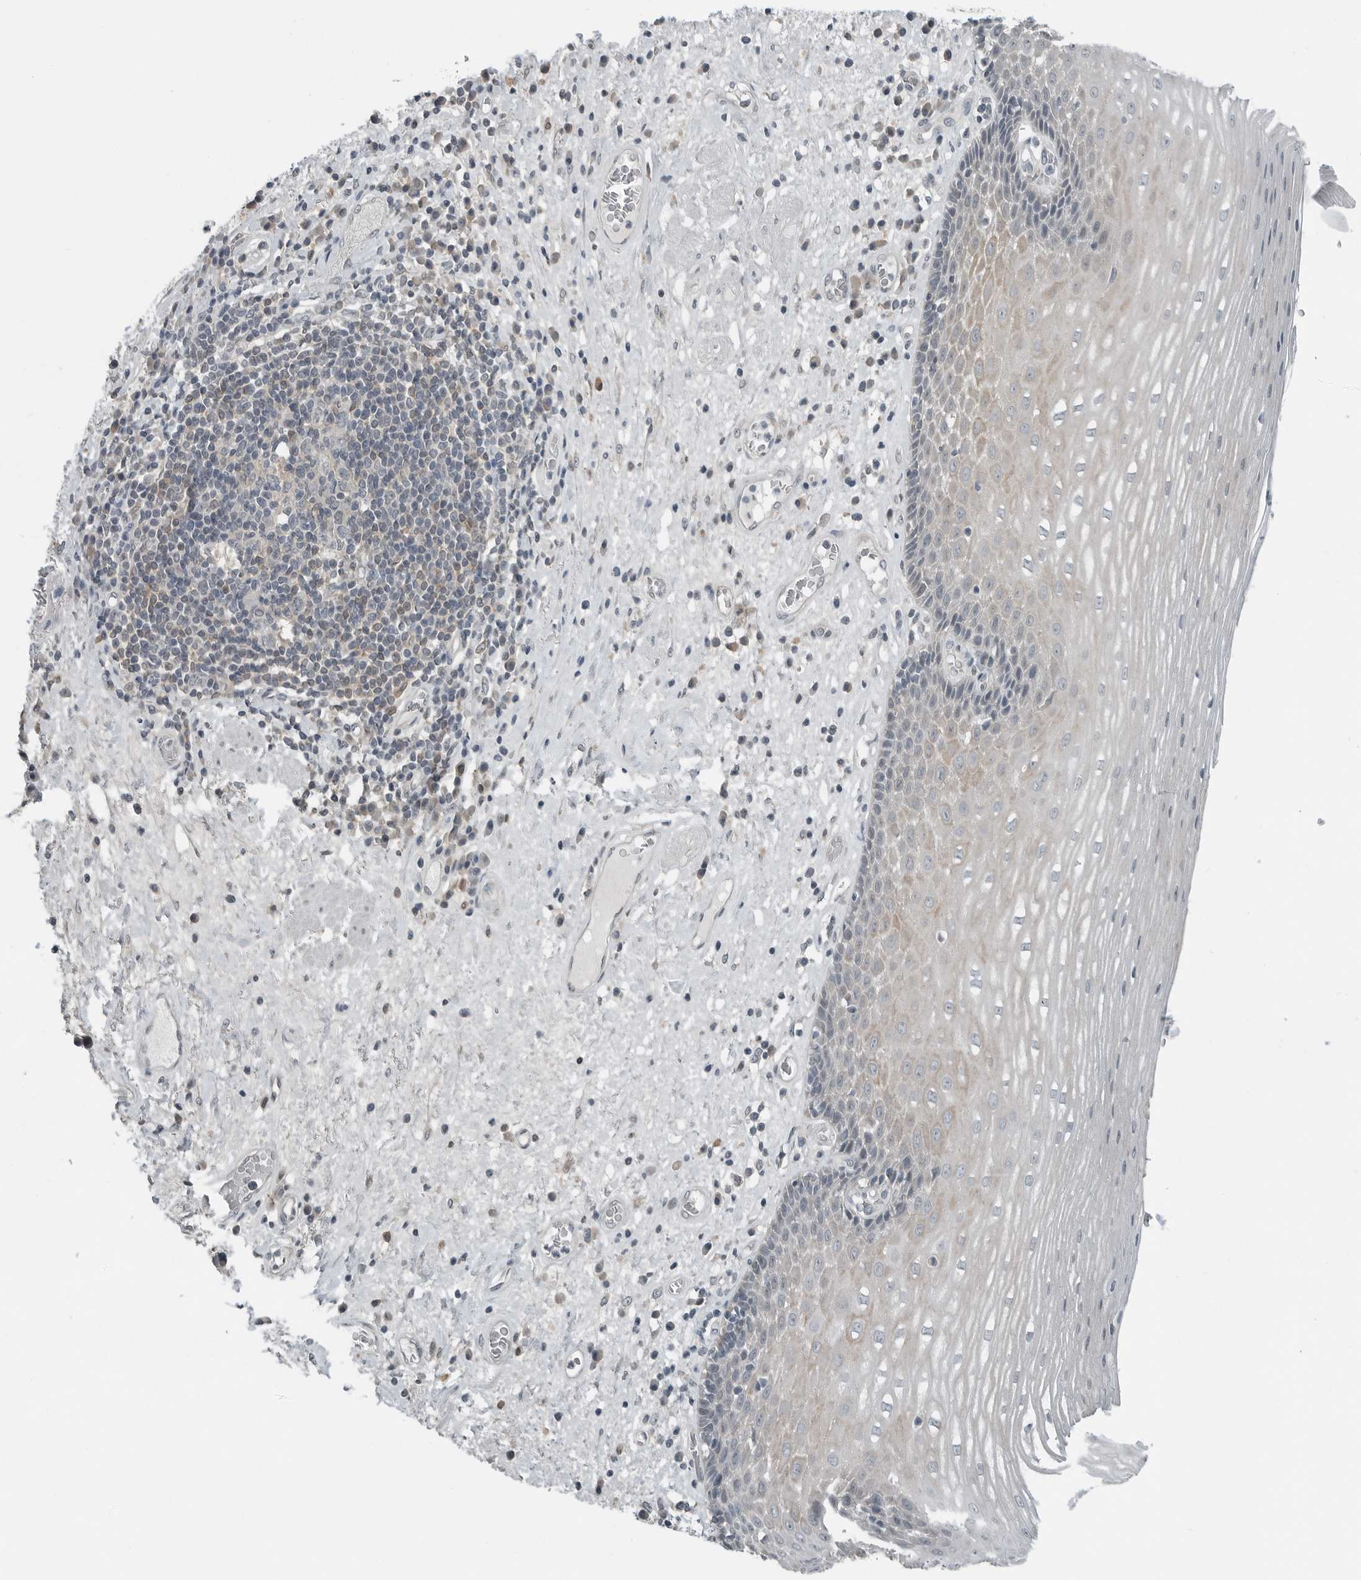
{"staining": {"intensity": "weak", "quantity": "<25%", "location": "cytoplasmic/membranous"}, "tissue": "esophagus", "cell_type": "Squamous epithelial cells", "image_type": "normal", "snomed": [{"axis": "morphology", "description": "Normal tissue, NOS"}, {"axis": "morphology", "description": "Adenocarcinoma, NOS"}, {"axis": "topography", "description": "Esophagus"}], "caption": "A photomicrograph of human esophagus is negative for staining in squamous epithelial cells.", "gene": "ENSG00000286112", "patient": {"sex": "male", "age": 62}}